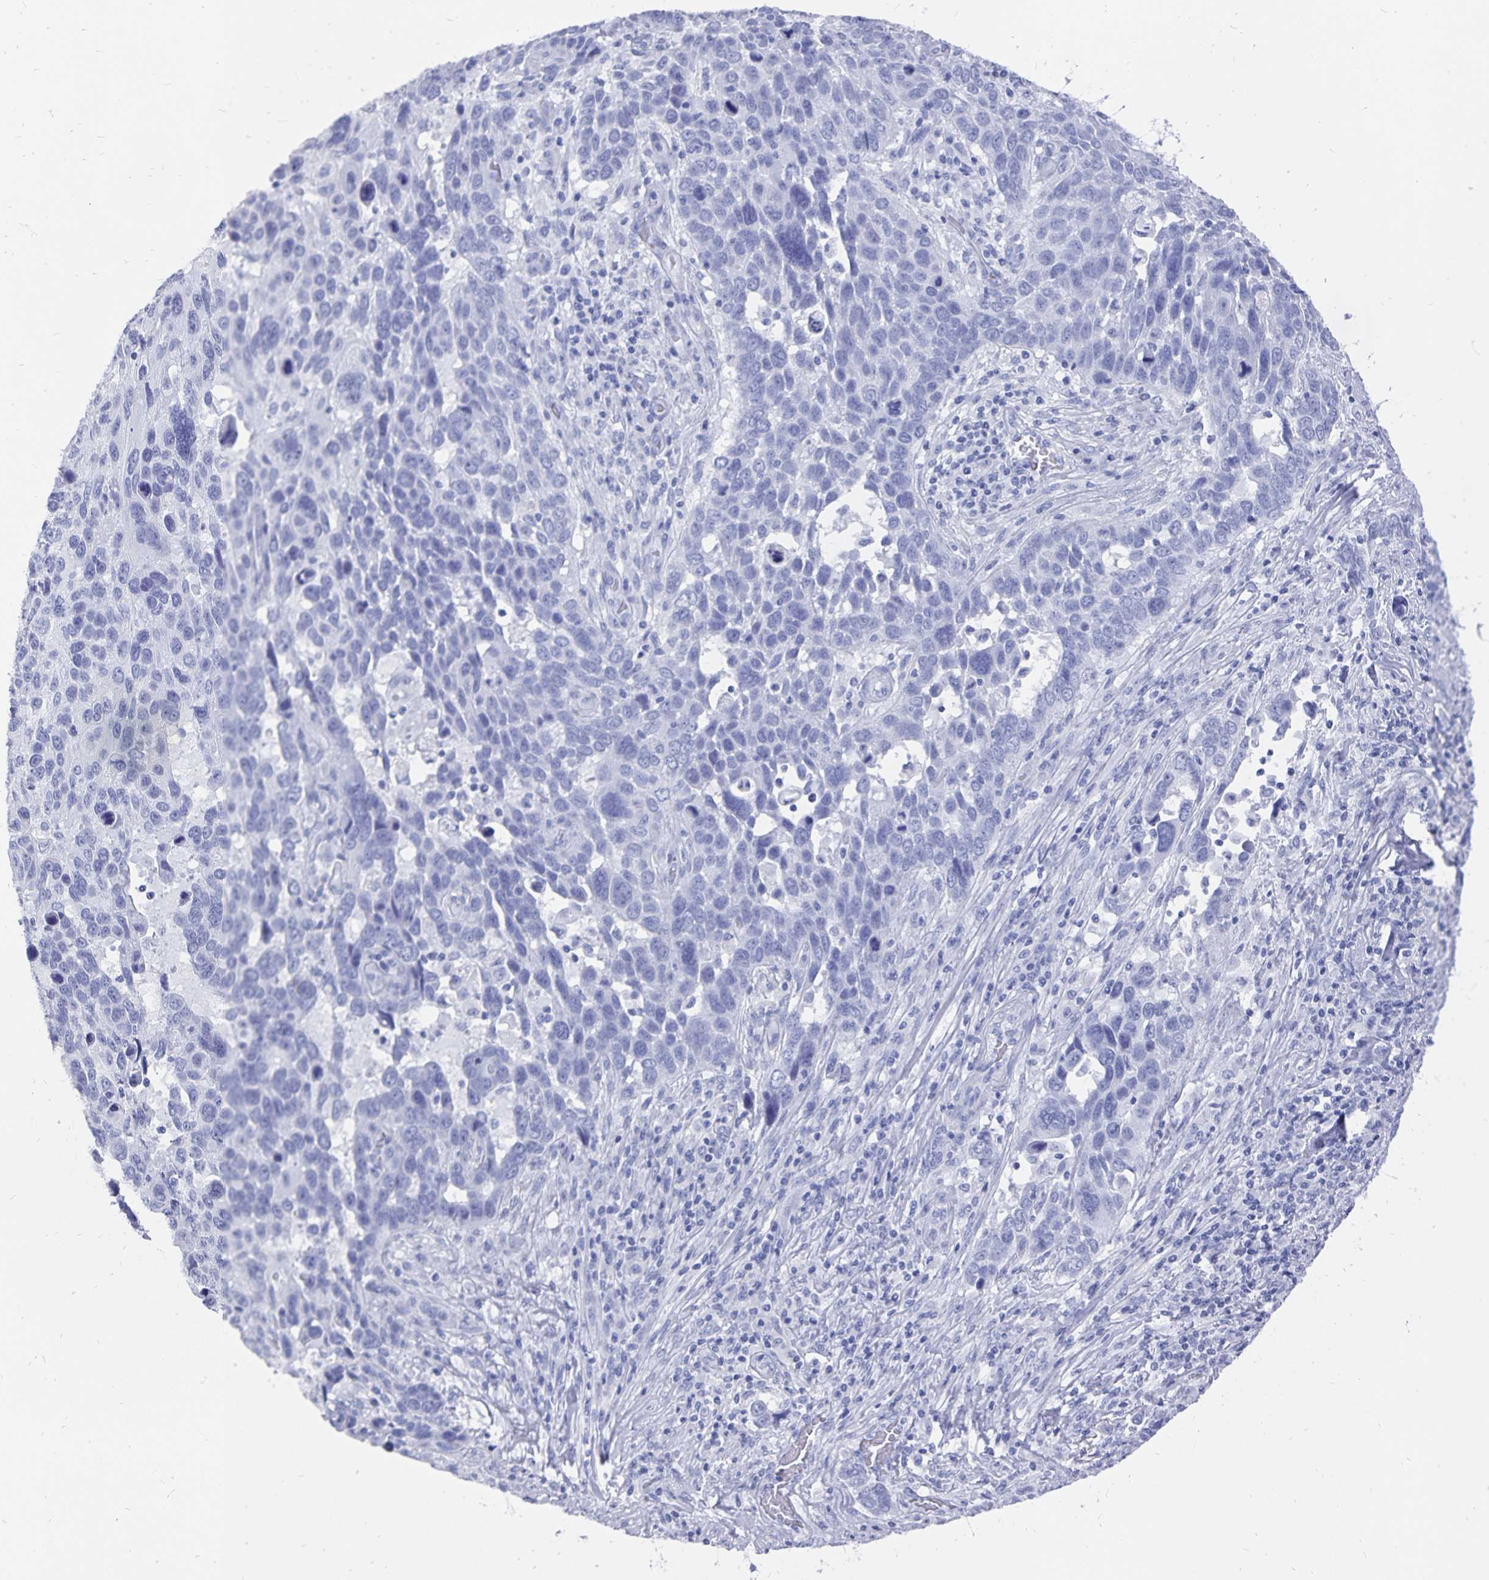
{"staining": {"intensity": "negative", "quantity": "none", "location": "none"}, "tissue": "lung cancer", "cell_type": "Tumor cells", "image_type": "cancer", "snomed": [{"axis": "morphology", "description": "Squamous cell carcinoma, NOS"}, {"axis": "topography", "description": "Lung"}], "caption": "Tumor cells show no significant positivity in lung cancer (squamous cell carcinoma).", "gene": "ADH1A", "patient": {"sex": "male", "age": 68}}